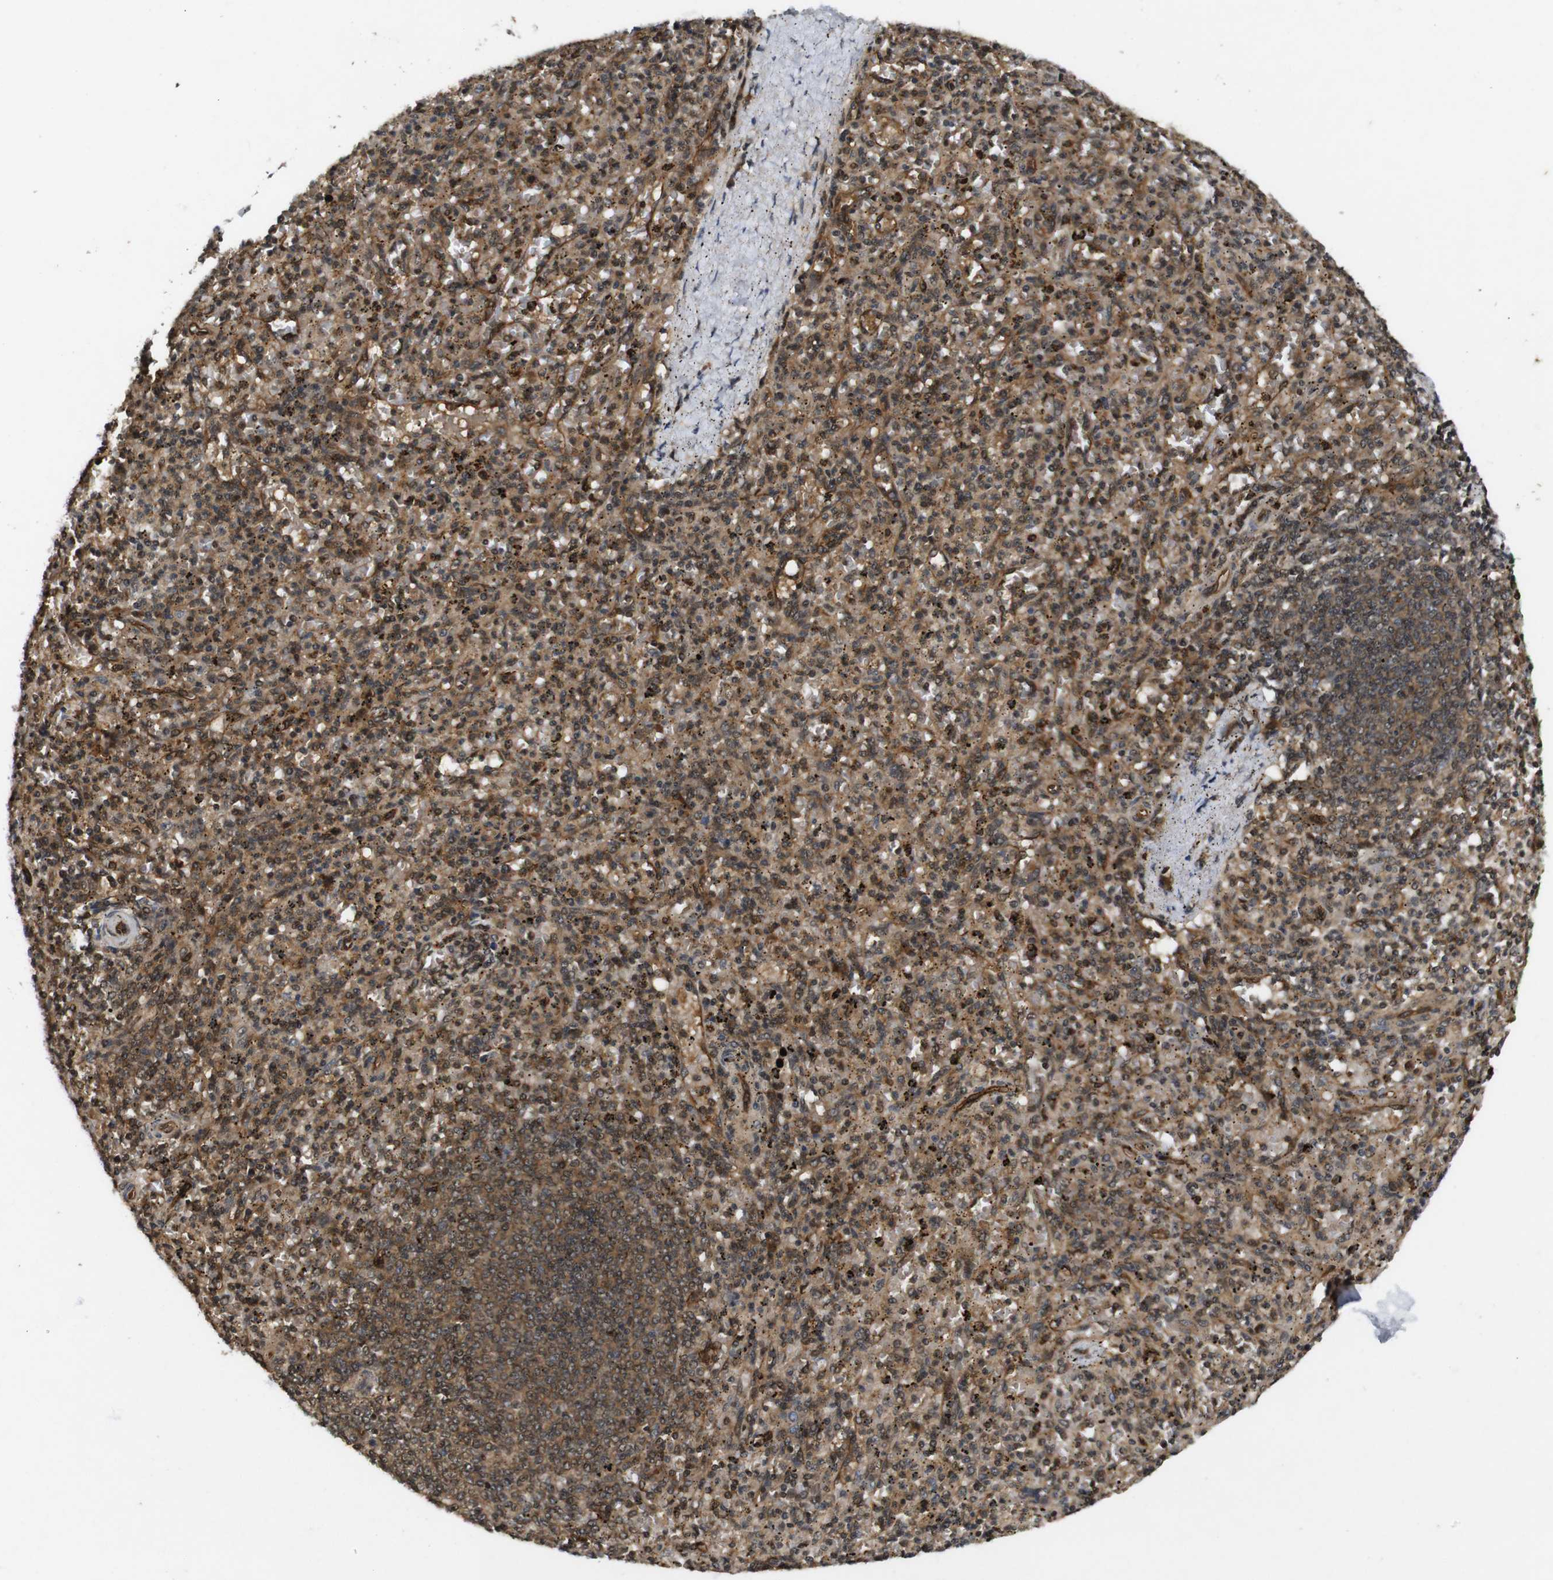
{"staining": {"intensity": "moderate", "quantity": ">75%", "location": "cytoplasmic/membranous"}, "tissue": "spleen", "cell_type": "Cells in red pulp", "image_type": "normal", "snomed": [{"axis": "morphology", "description": "Normal tissue, NOS"}, {"axis": "topography", "description": "Spleen"}], "caption": "Cells in red pulp show medium levels of moderate cytoplasmic/membranous positivity in about >75% of cells in benign spleen. Ihc stains the protein of interest in brown and the nuclei are stained blue.", "gene": "RIPK1", "patient": {"sex": "male", "age": 72}}